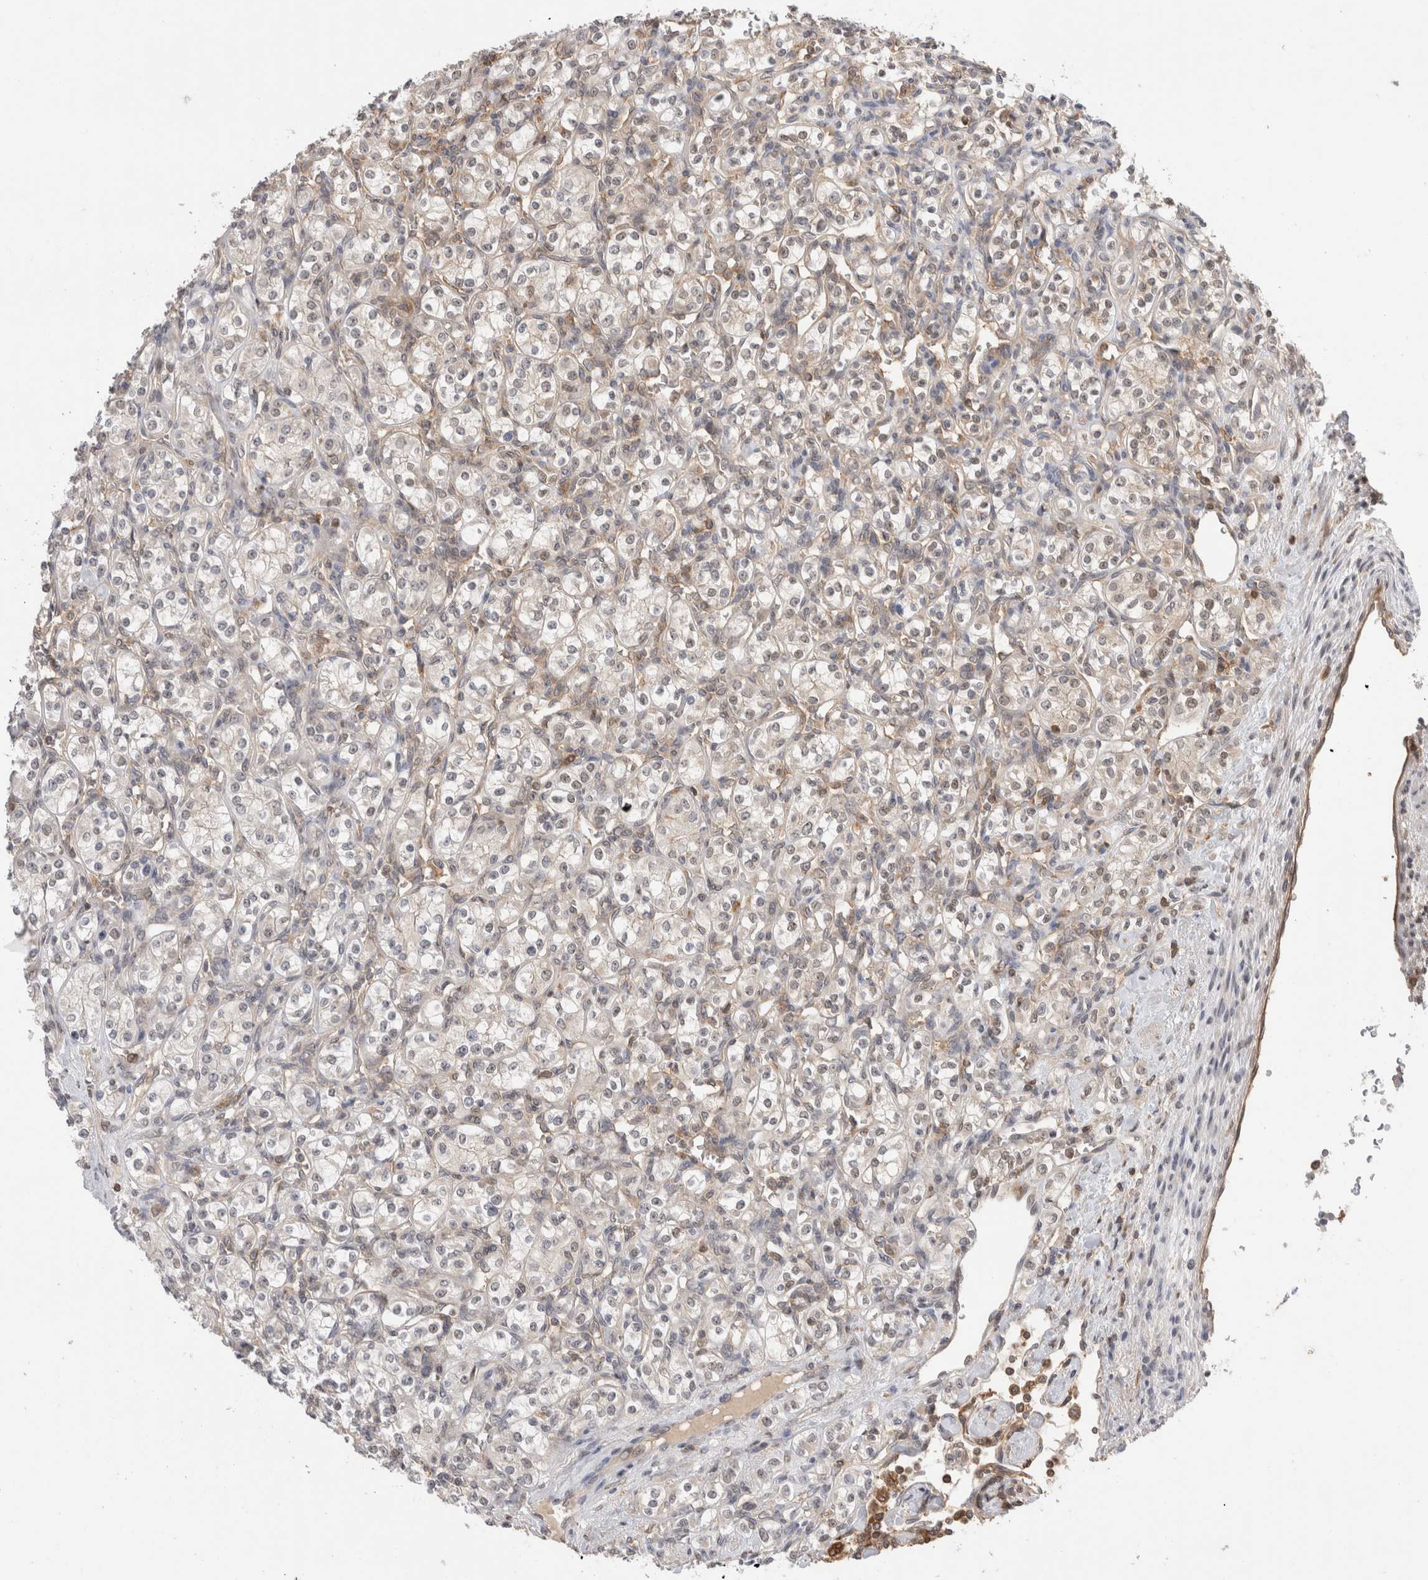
{"staining": {"intensity": "negative", "quantity": "none", "location": "none"}, "tissue": "renal cancer", "cell_type": "Tumor cells", "image_type": "cancer", "snomed": [{"axis": "morphology", "description": "Adenocarcinoma, NOS"}, {"axis": "topography", "description": "Kidney"}], "caption": "The photomicrograph demonstrates no staining of tumor cells in adenocarcinoma (renal).", "gene": "NFKB1", "patient": {"sex": "male", "age": 77}}